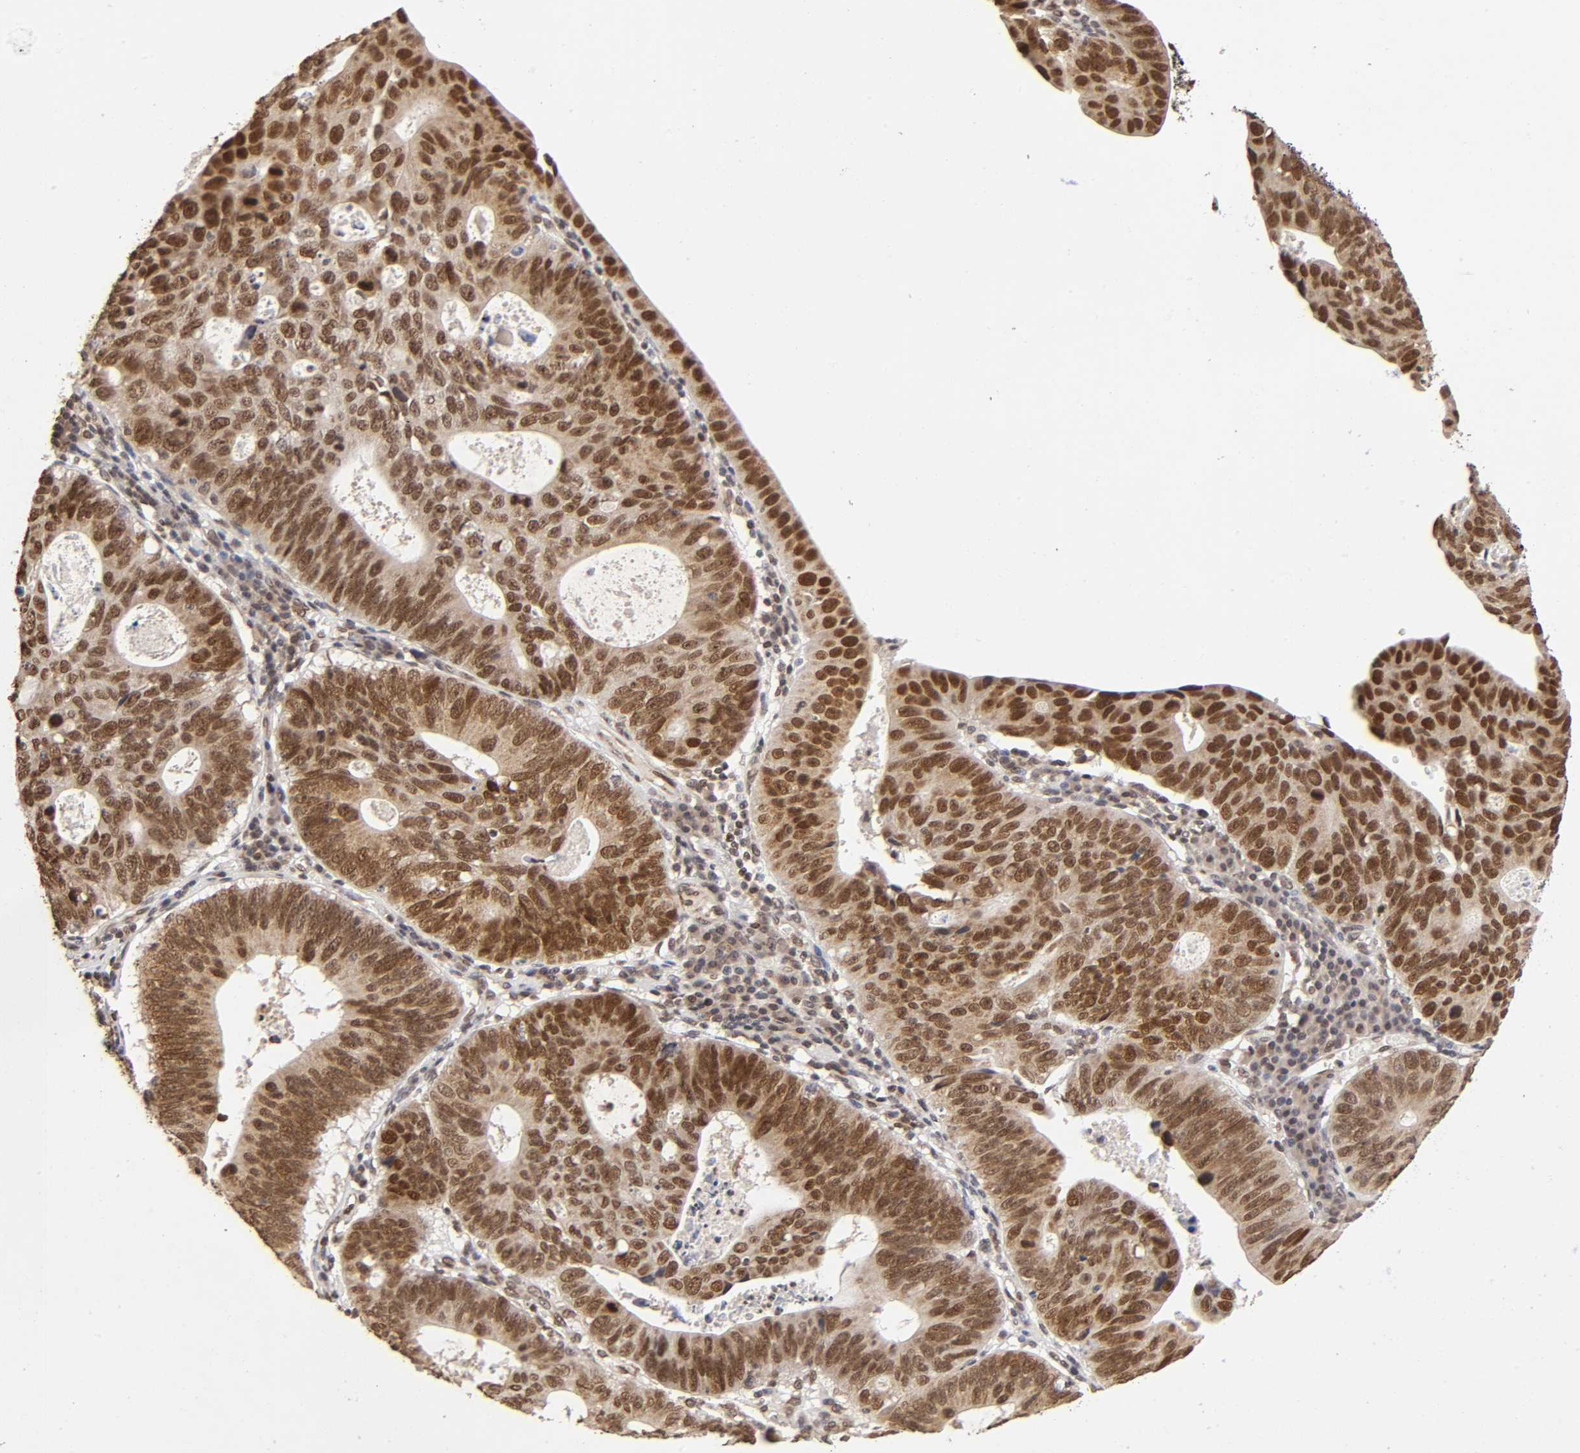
{"staining": {"intensity": "moderate", "quantity": ">75%", "location": "cytoplasmic/membranous,nuclear"}, "tissue": "stomach cancer", "cell_type": "Tumor cells", "image_type": "cancer", "snomed": [{"axis": "morphology", "description": "Adenocarcinoma, NOS"}, {"axis": "topography", "description": "Stomach"}], "caption": "Protein staining displays moderate cytoplasmic/membranous and nuclear expression in about >75% of tumor cells in adenocarcinoma (stomach). (DAB (3,3'-diaminobenzidine) IHC, brown staining for protein, blue staining for nuclei).", "gene": "MLLT6", "patient": {"sex": "male", "age": 59}}